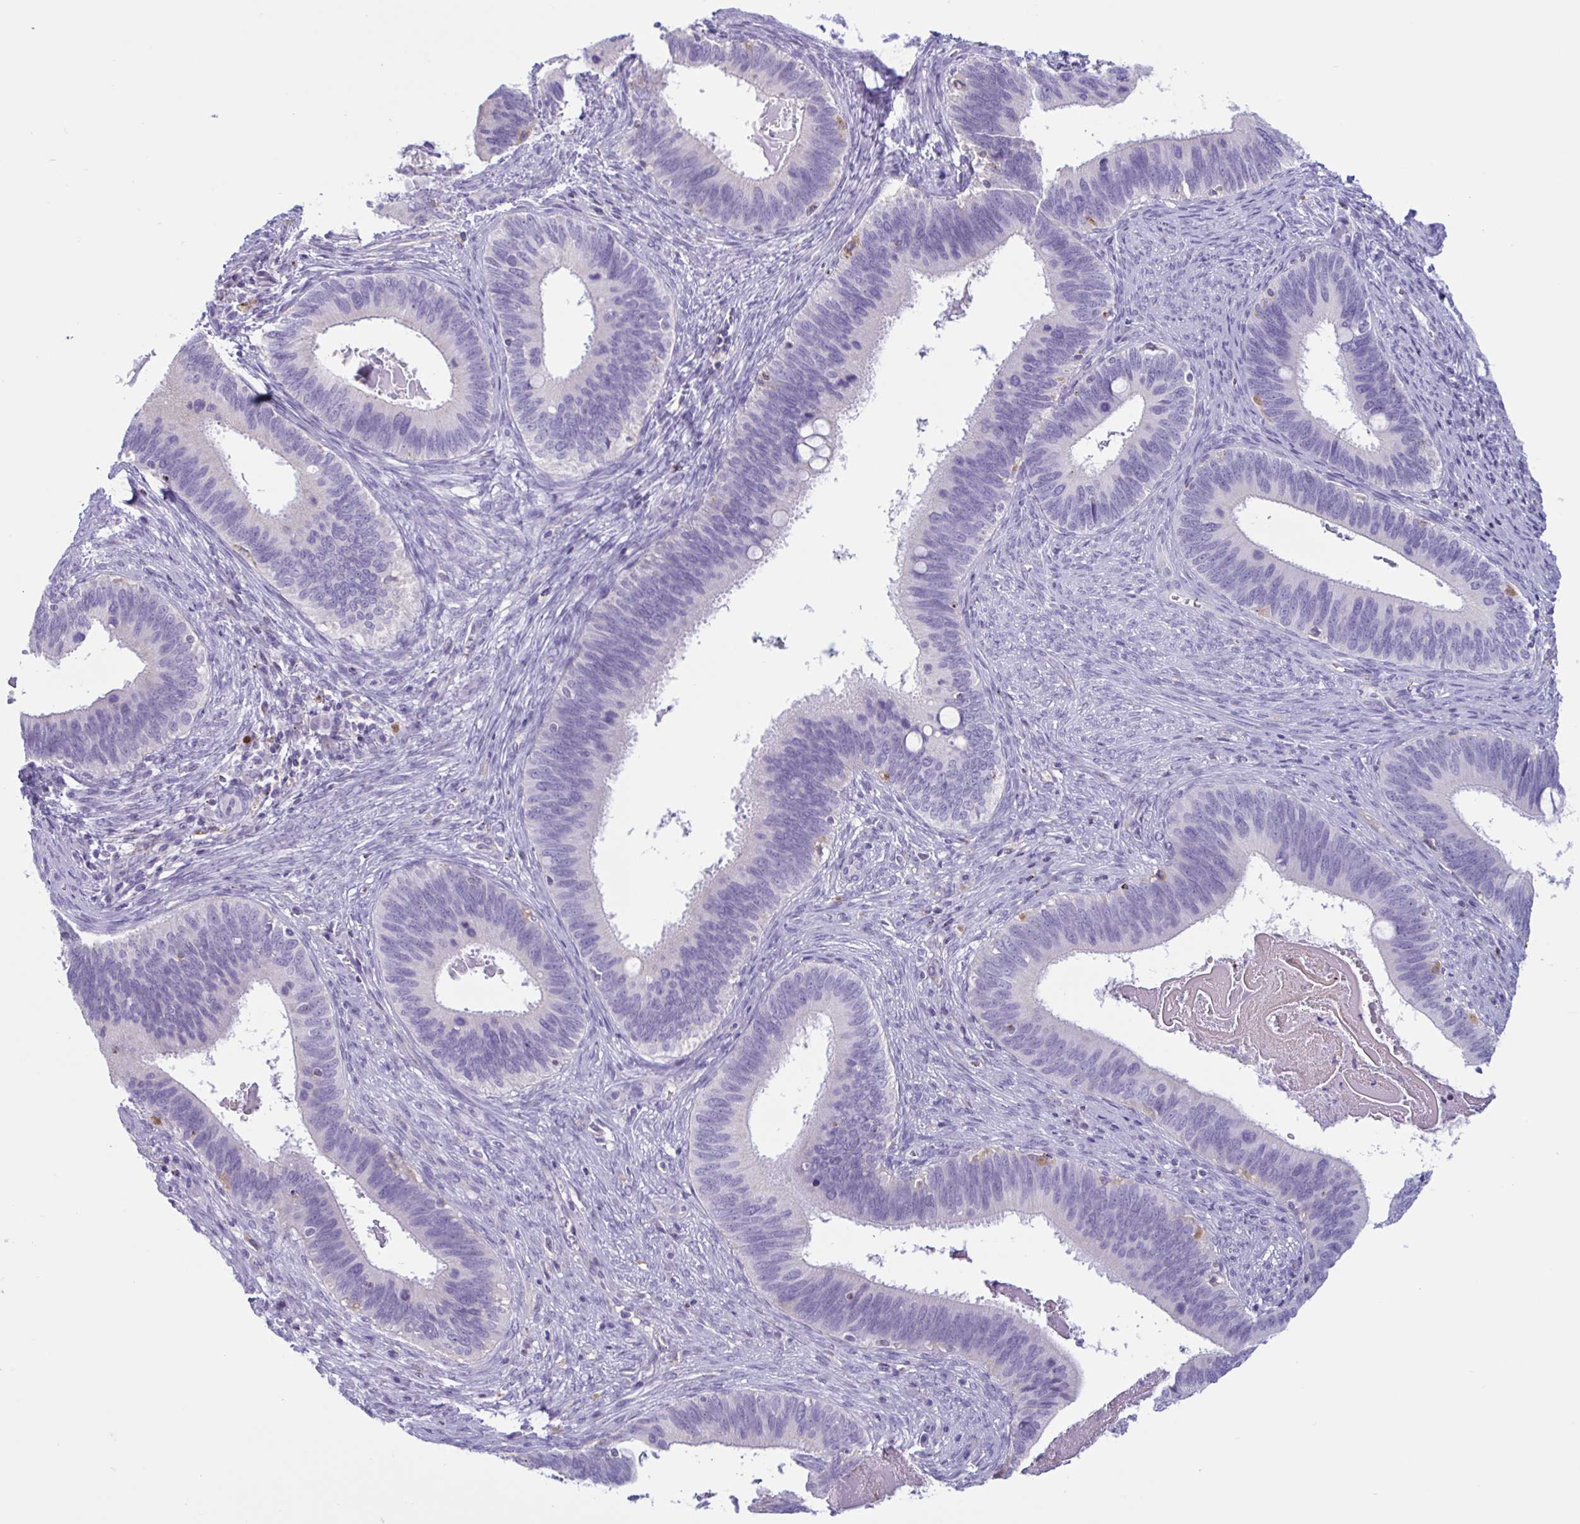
{"staining": {"intensity": "negative", "quantity": "none", "location": "none"}, "tissue": "cervical cancer", "cell_type": "Tumor cells", "image_type": "cancer", "snomed": [{"axis": "morphology", "description": "Adenocarcinoma, NOS"}, {"axis": "topography", "description": "Cervix"}], "caption": "Immunohistochemical staining of cervical cancer shows no significant staining in tumor cells. (Stains: DAB IHC with hematoxylin counter stain, Microscopy: brightfield microscopy at high magnification).", "gene": "XCL1", "patient": {"sex": "female", "age": 42}}